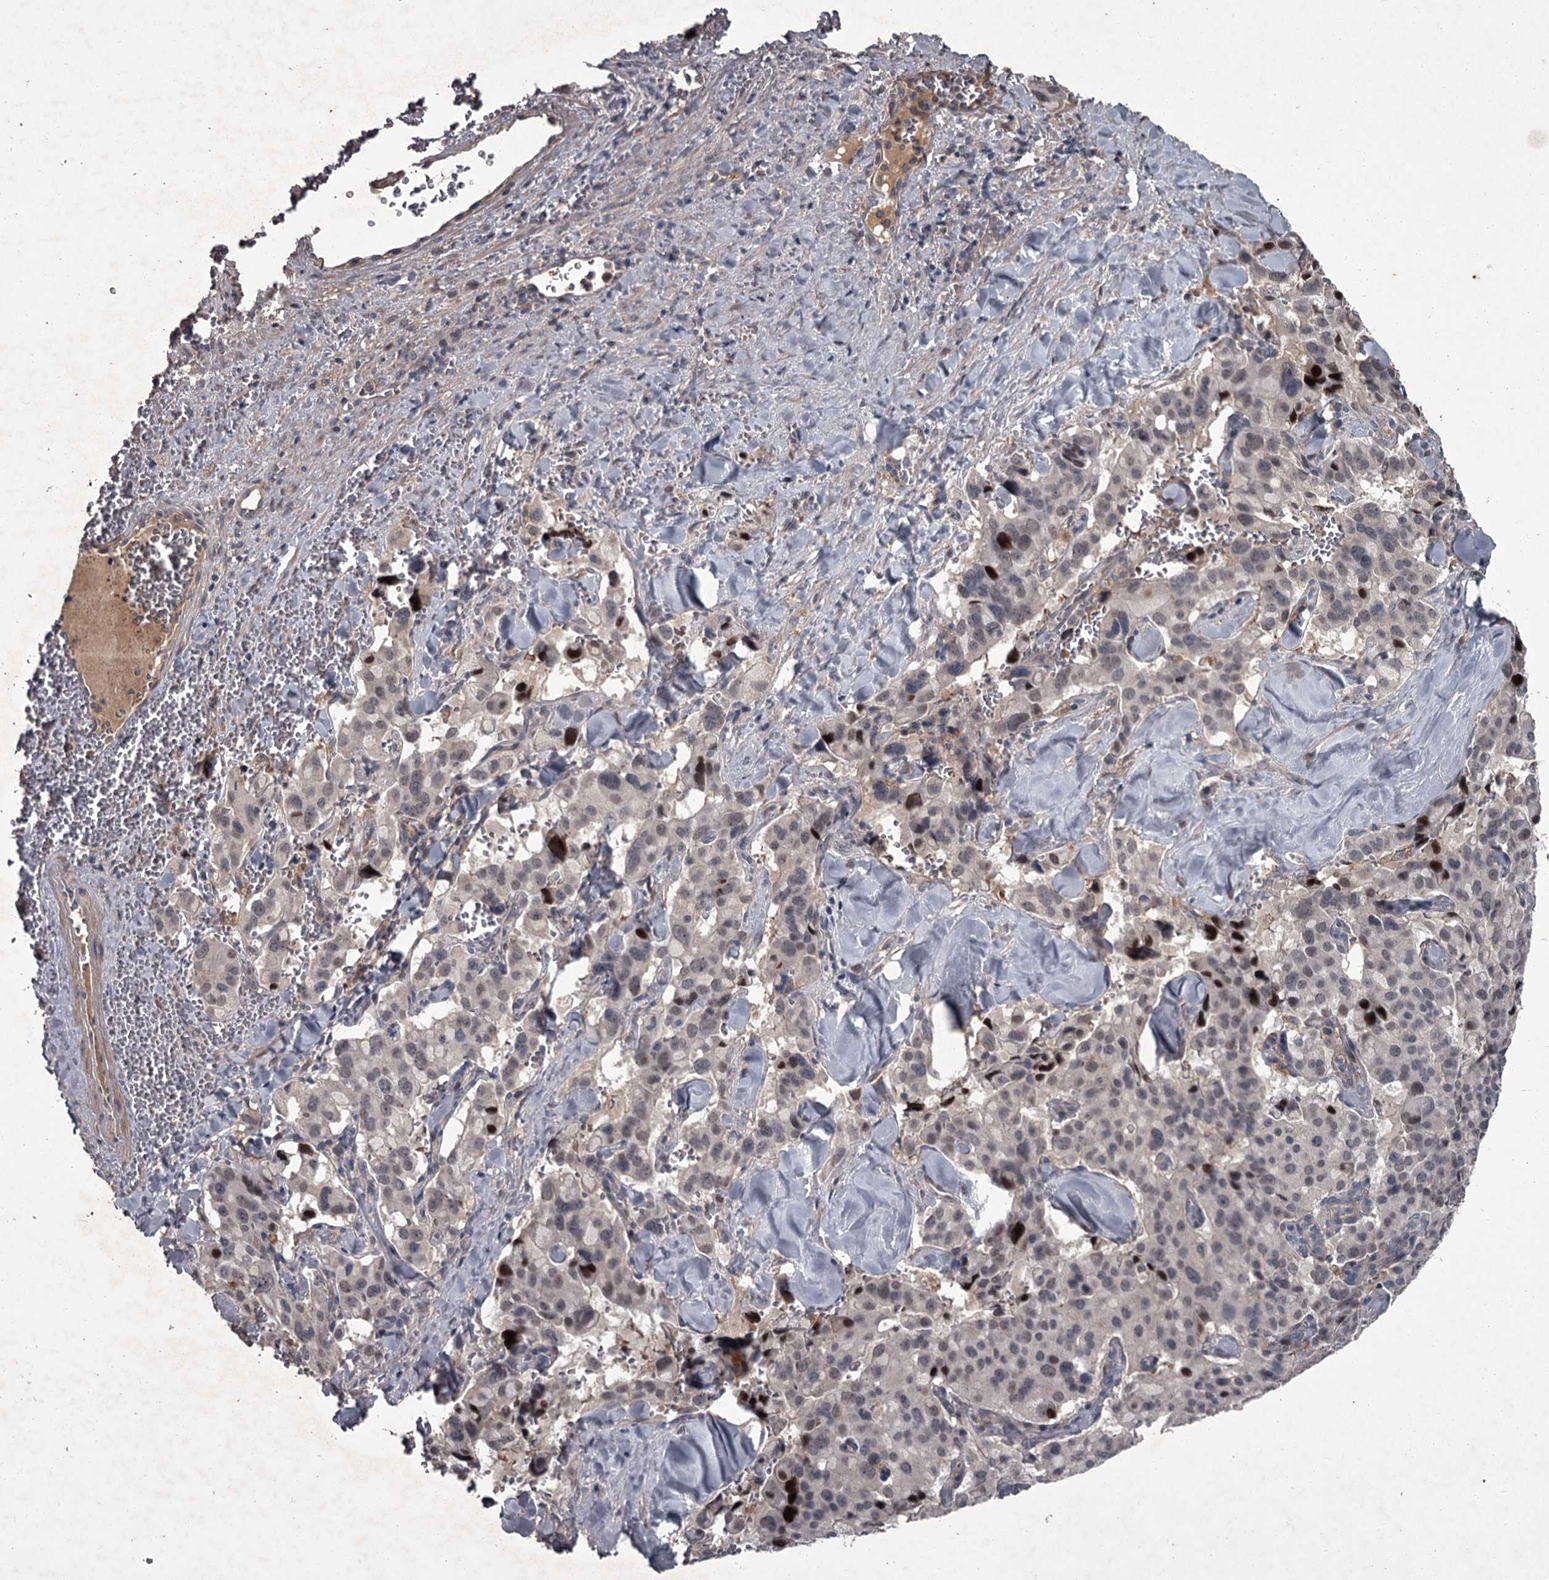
{"staining": {"intensity": "moderate", "quantity": "<25%", "location": "nuclear"}, "tissue": "pancreatic cancer", "cell_type": "Tumor cells", "image_type": "cancer", "snomed": [{"axis": "morphology", "description": "Adenocarcinoma, NOS"}, {"axis": "topography", "description": "Pancreas"}], "caption": "Immunohistochemistry (IHC) of pancreatic cancer exhibits low levels of moderate nuclear positivity in about <25% of tumor cells. (Brightfield microscopy of DAB IHC at high magnification).", "gene": "FLVCR2", "patient": {"sex": "male", "age": 65}}